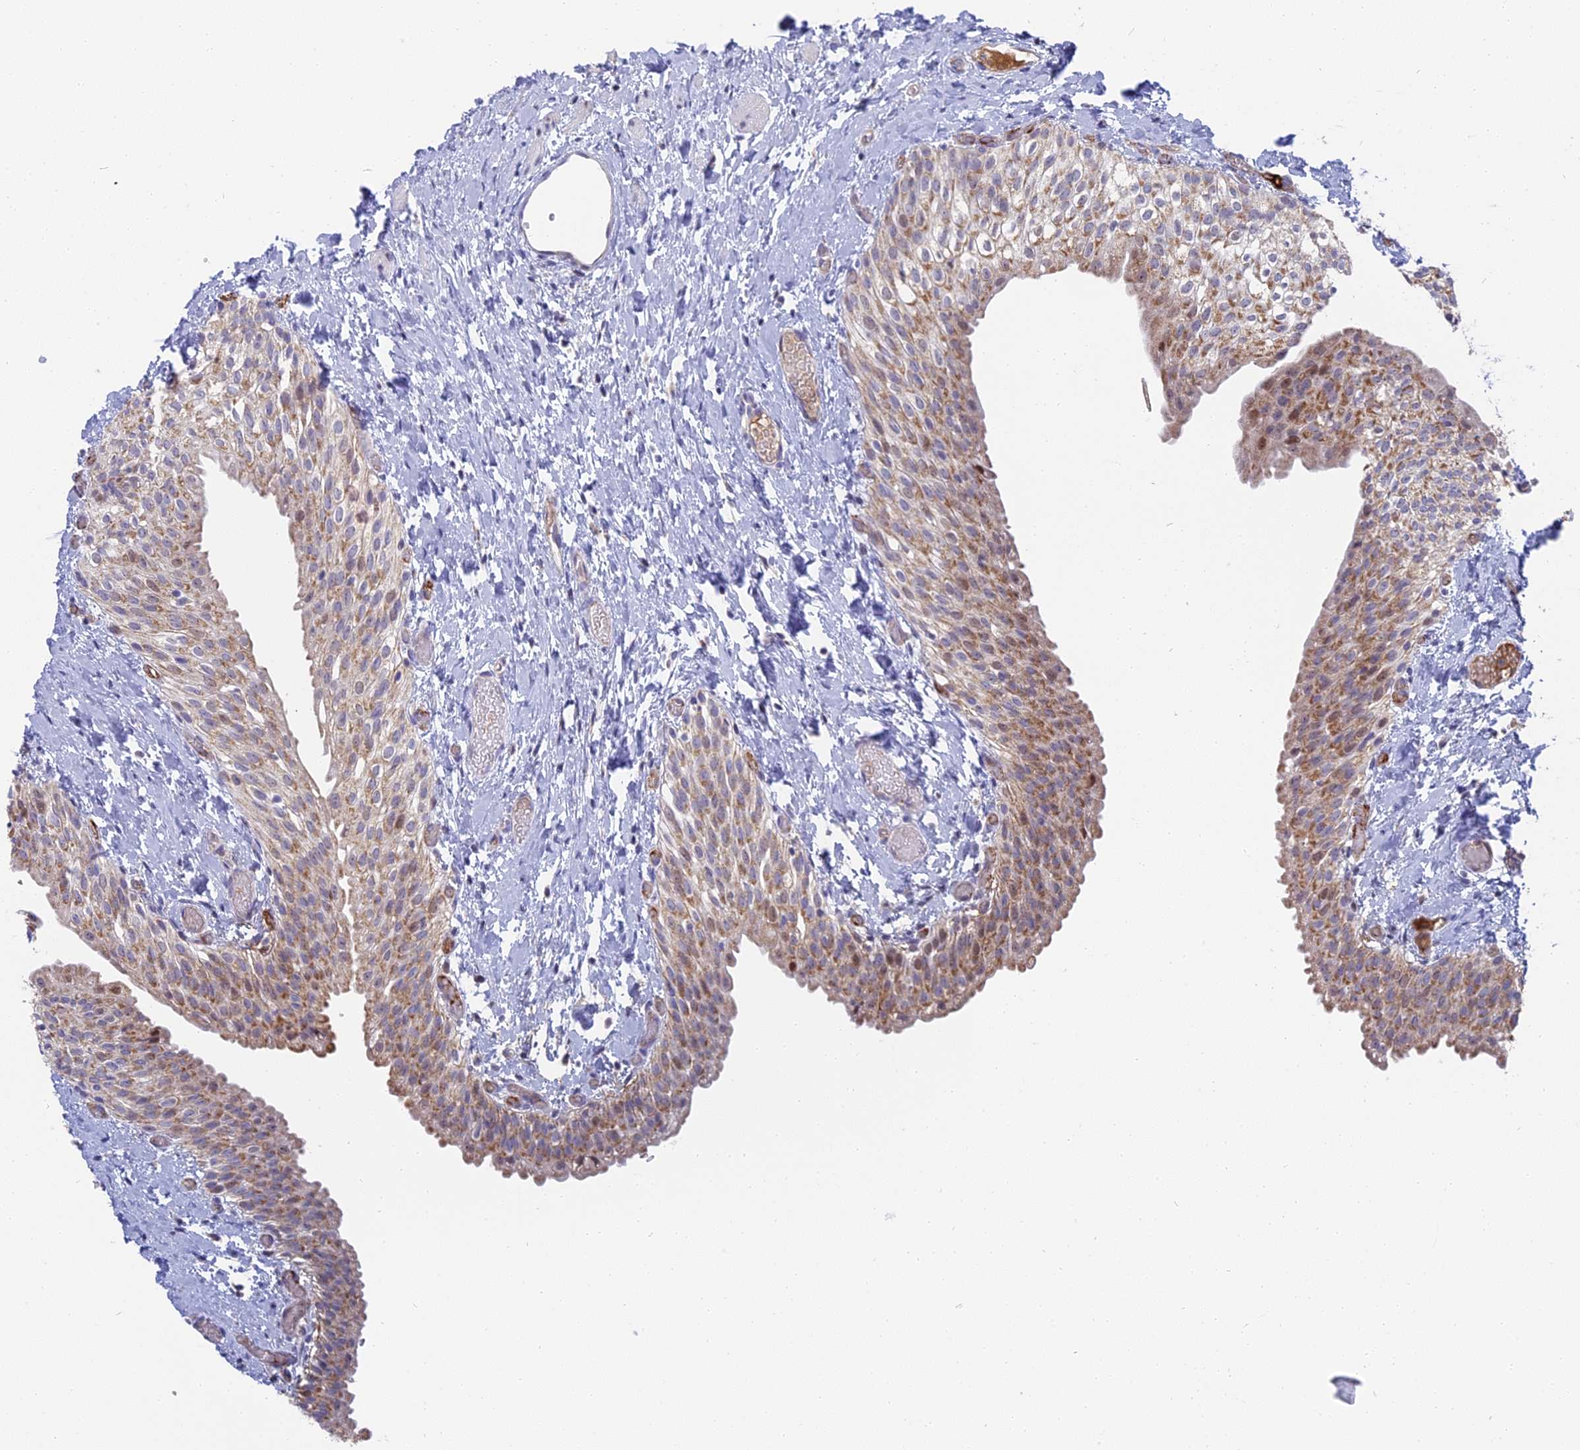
{"staining": {"intensity": "moderate", "quantity": ">75%", "location": "cytoplasmic/membranous"}, "tissue": "urinary bladder", "cell_type": "Urothelial cells", "image_type": "normal", "snomed": [{"axis": "morphology", "description": "Normal tissue, NOS"}, {"axis": "topography", "description": "Urinary bladder"}], "caption": "Protein staining of benign urinary bladder exhibits moderate cytoplasmic/membranous positivity in approximately >75% of urothelial cells. Immunohistochemistry stains the protein of interest in brown and the nuclei are stained blue.", "gene": "DTWD1", "patient": {"sex": "male", "age": 1}}